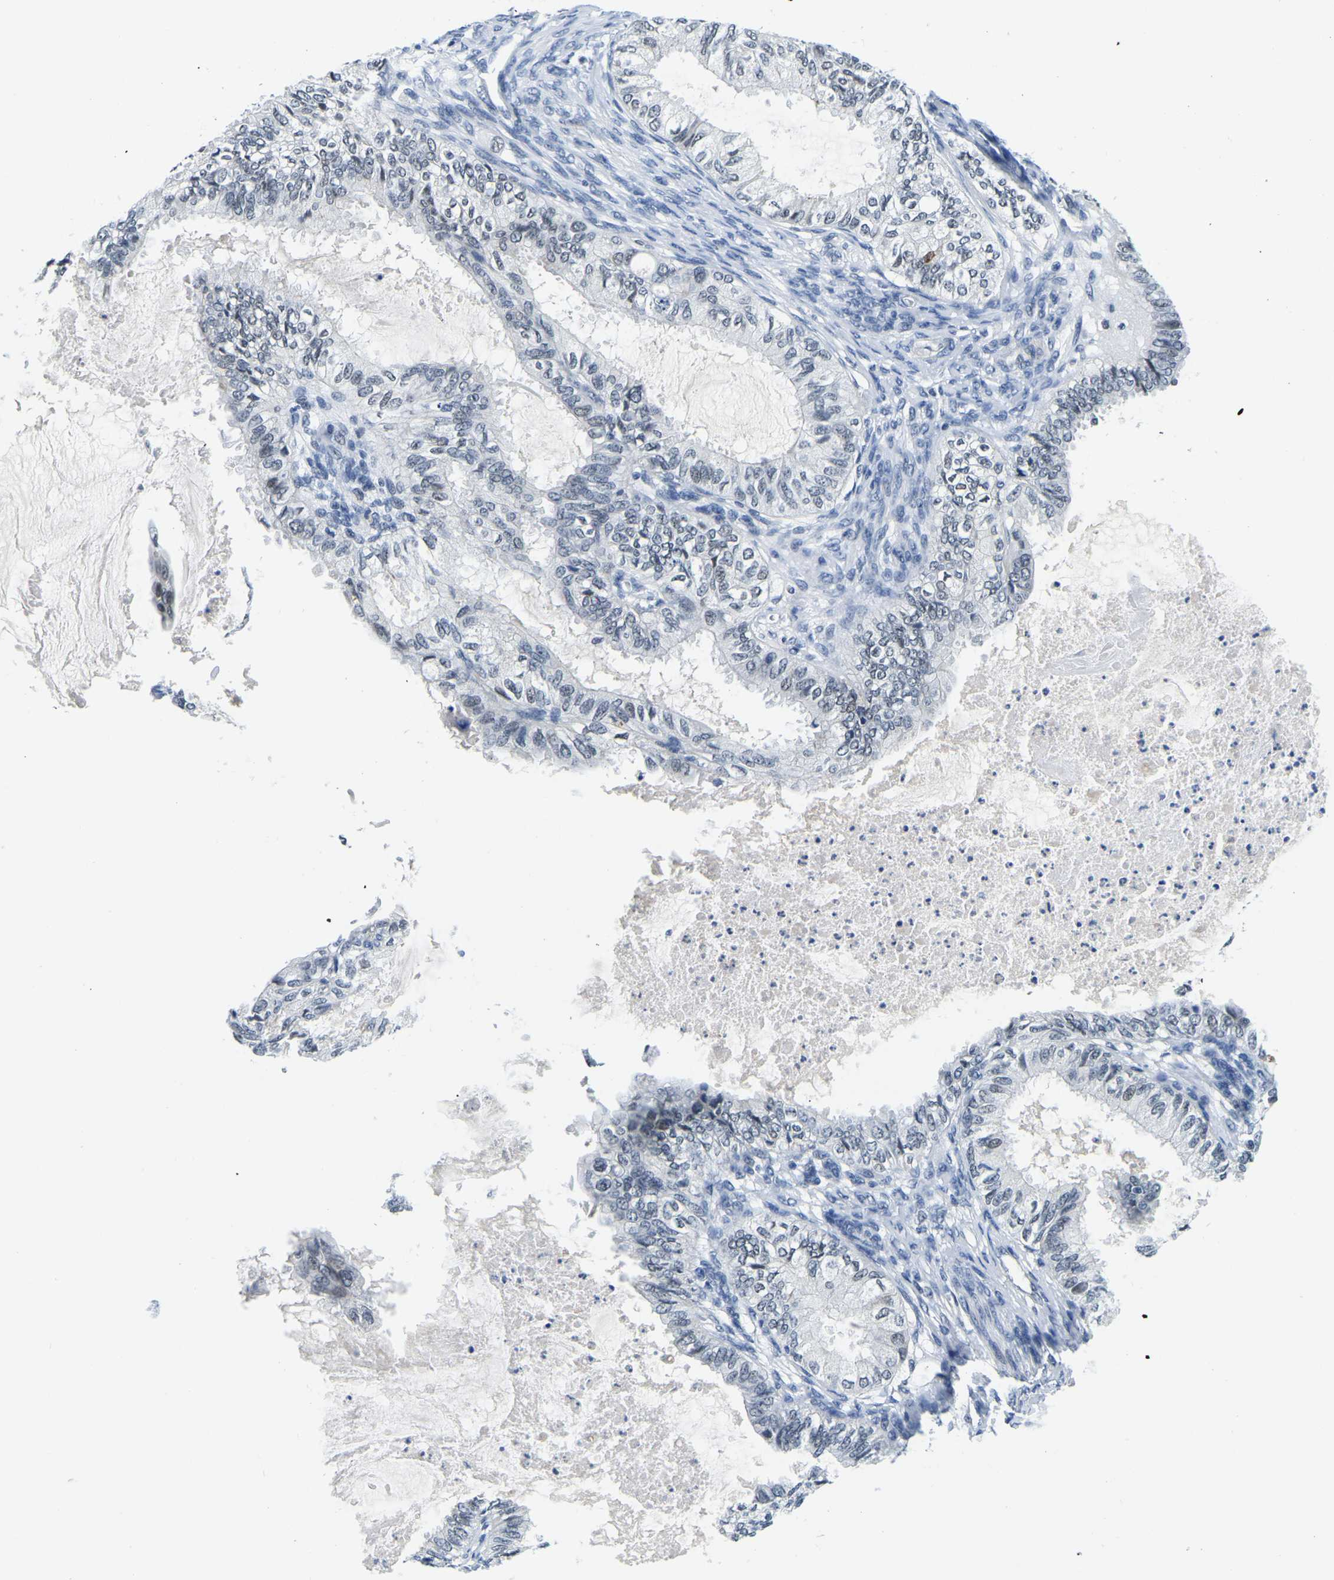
{"staining": {"intensity": "negative", "quantity": "none", "location": "none"}, "tissue": "cervical cancer", "cell_type": "Tumor cells", "image_type": "cancer", "snomed": [{"axis": "morphology", "description": "Normal tissue, NOS"}, {"axis": "morphology", "description": "Adenocarcinoma, NOS"}, {"axis": "topography", "description": "Cervix"}, {"axis": "topography", "description": "Endometrium"}], "caption": "This is an immunohistochemistry histopathology image of human cervical adenocarcinoma. There is no staining in tumor cells.", "gene": "POLDIP3", "patient": {"sex": "female", "age": 86}}